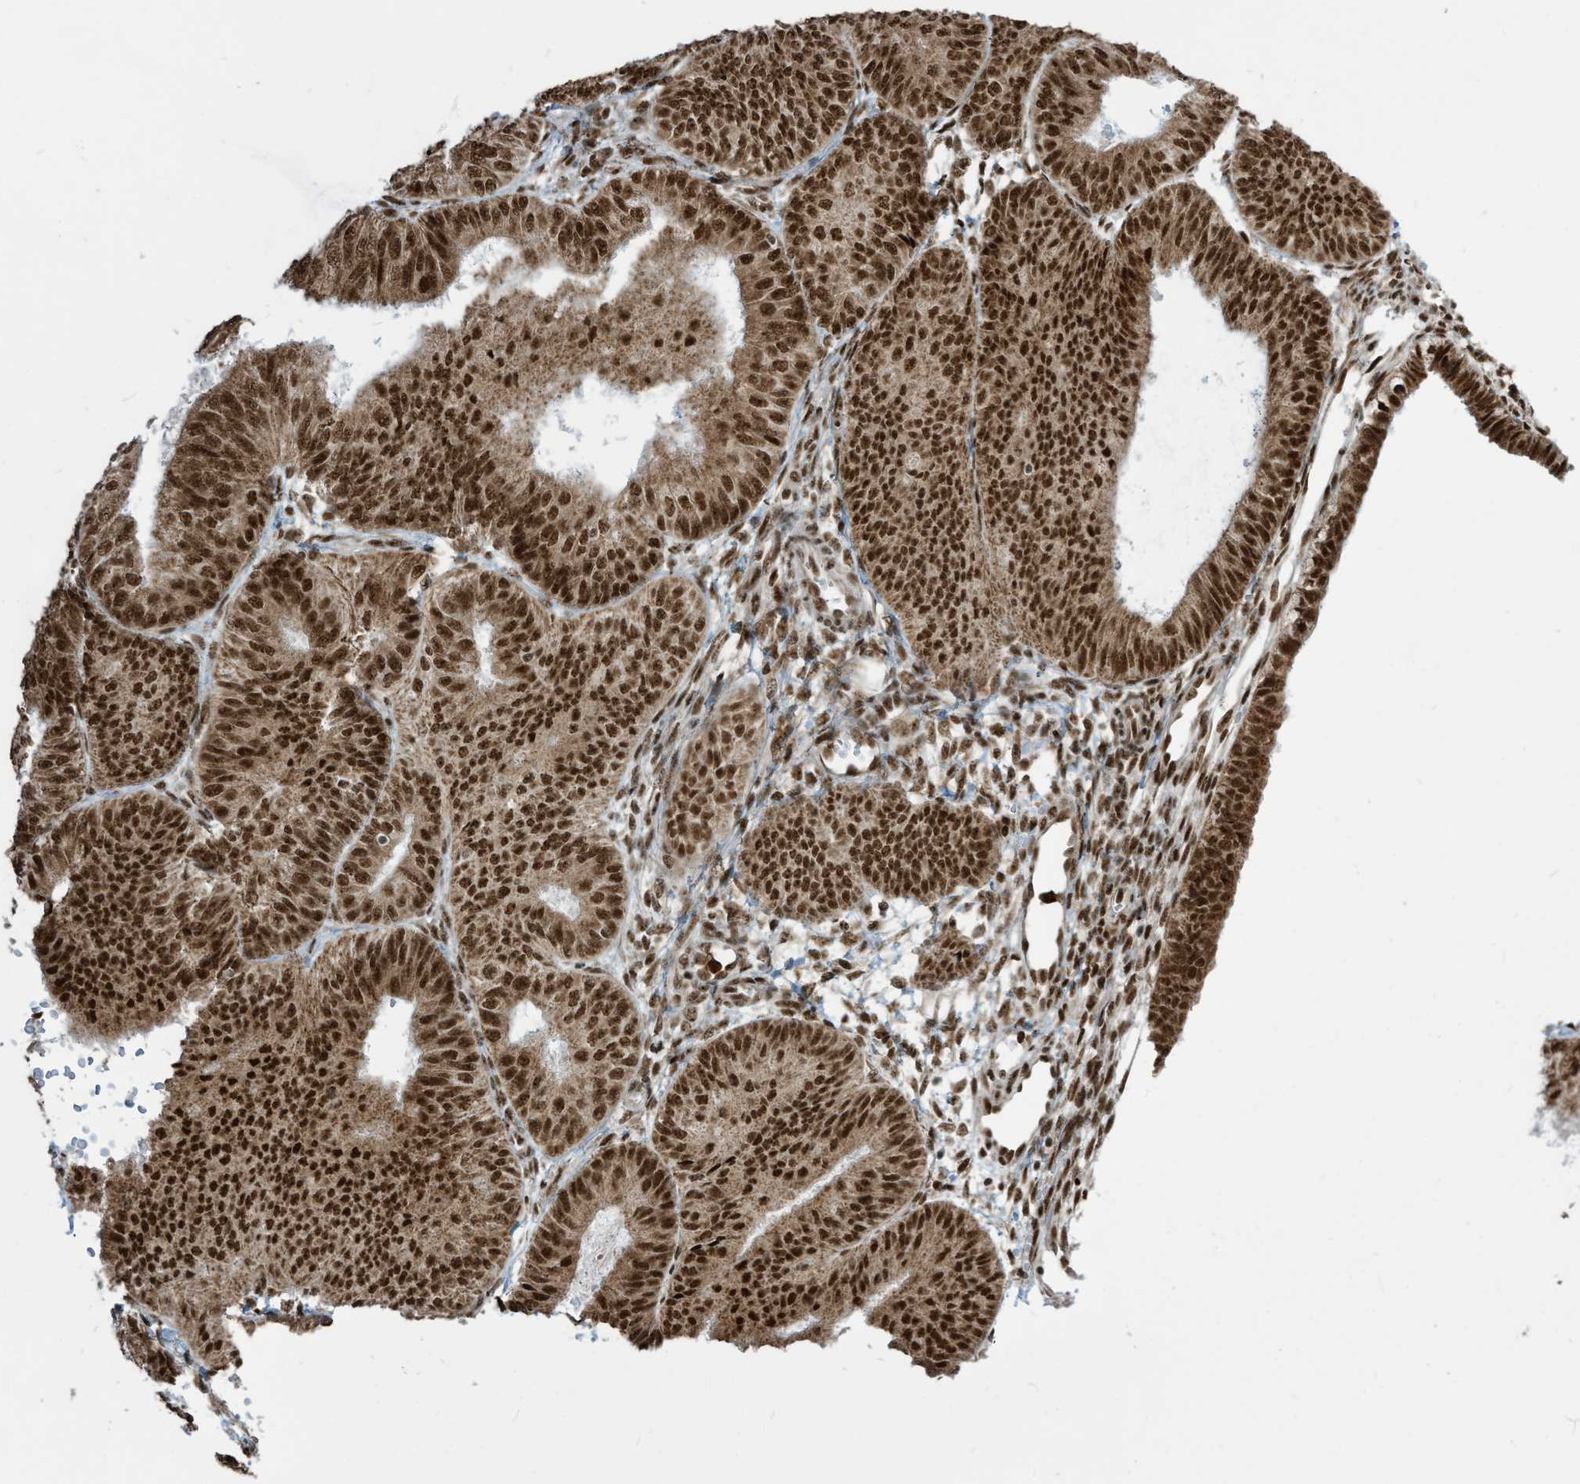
{"staining": {"intensity": "strong", "quantity": ">75%", "location": "cytoplasmic/membranous,nuclear"}, "tissue": "endometrial cancer", "cell_type": "Tumor cells", "image_type": "cancer", "snomed": [{"axis": "morphology", "description": "Adenocarcinoma, NOS"}, {"axis": "topography", "description": "Endometrium"}], "caption": "Adenocarcinoma (endometrial) stained for a protein (brown) reveals strong cytoplasmic/membranous and nuclear positive expression in about >75% of tumor cells.", "gene": "LBH", "patient": {"sex": "female", "age": 58}}